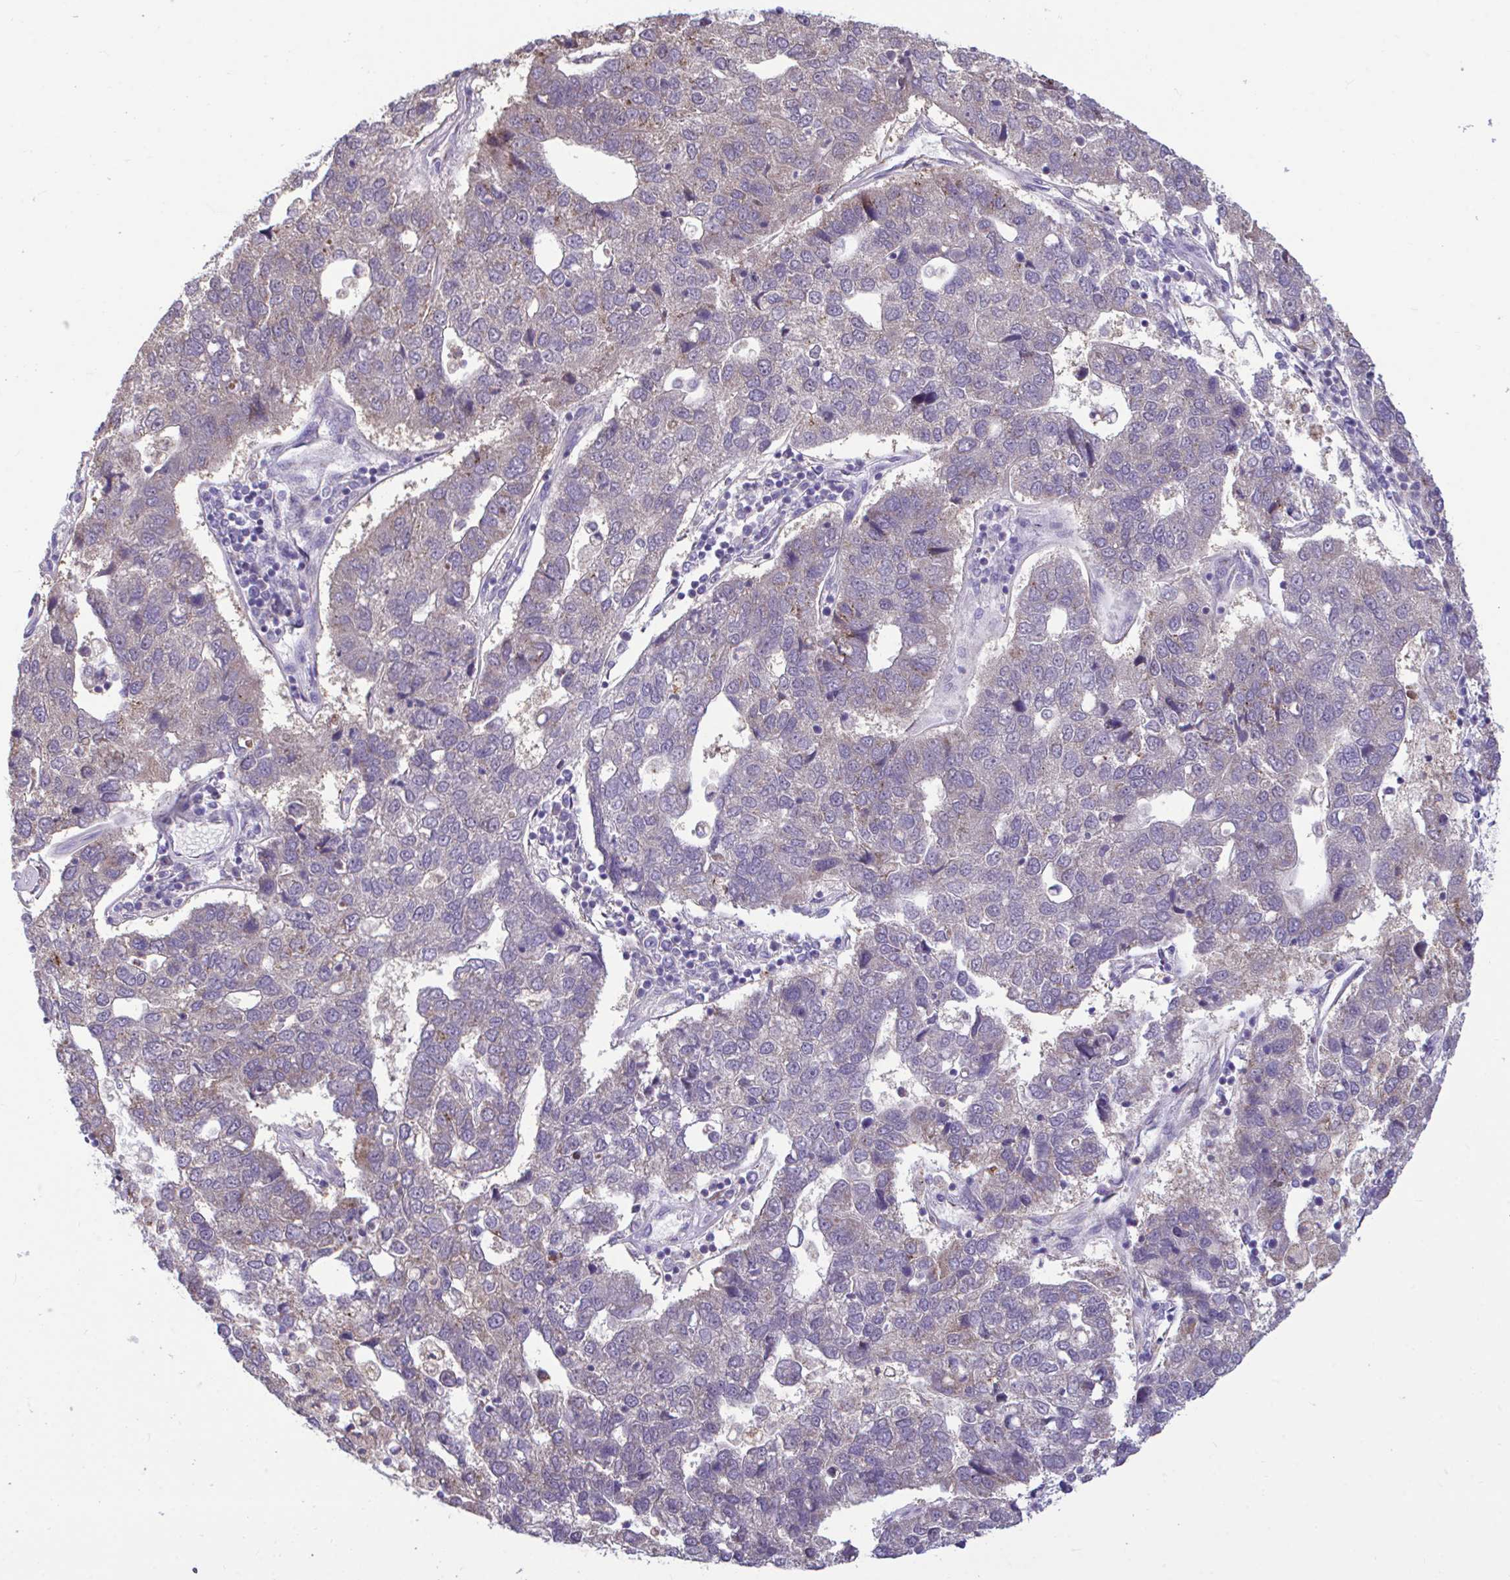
{"staining": {"intensity": "weak", "quantity": "<25%", "location": "cytoplasmic/membranous"}, "tissue": "pancreatic cancer", "cell_type": "Tumor cells", "image_type": "cancer", "snomed": [{"axis": "morphology", "description": "Adenocarcinoma, NOS"}, {"axis": "topography", "description": "Pancreas"}], "caption": "Micrograph shows no significant protein expression in tumor cells of adenocarcinoma (pancreatic).", "gene": "SARS2", "patient": {"sex": "female", "age": 61}}